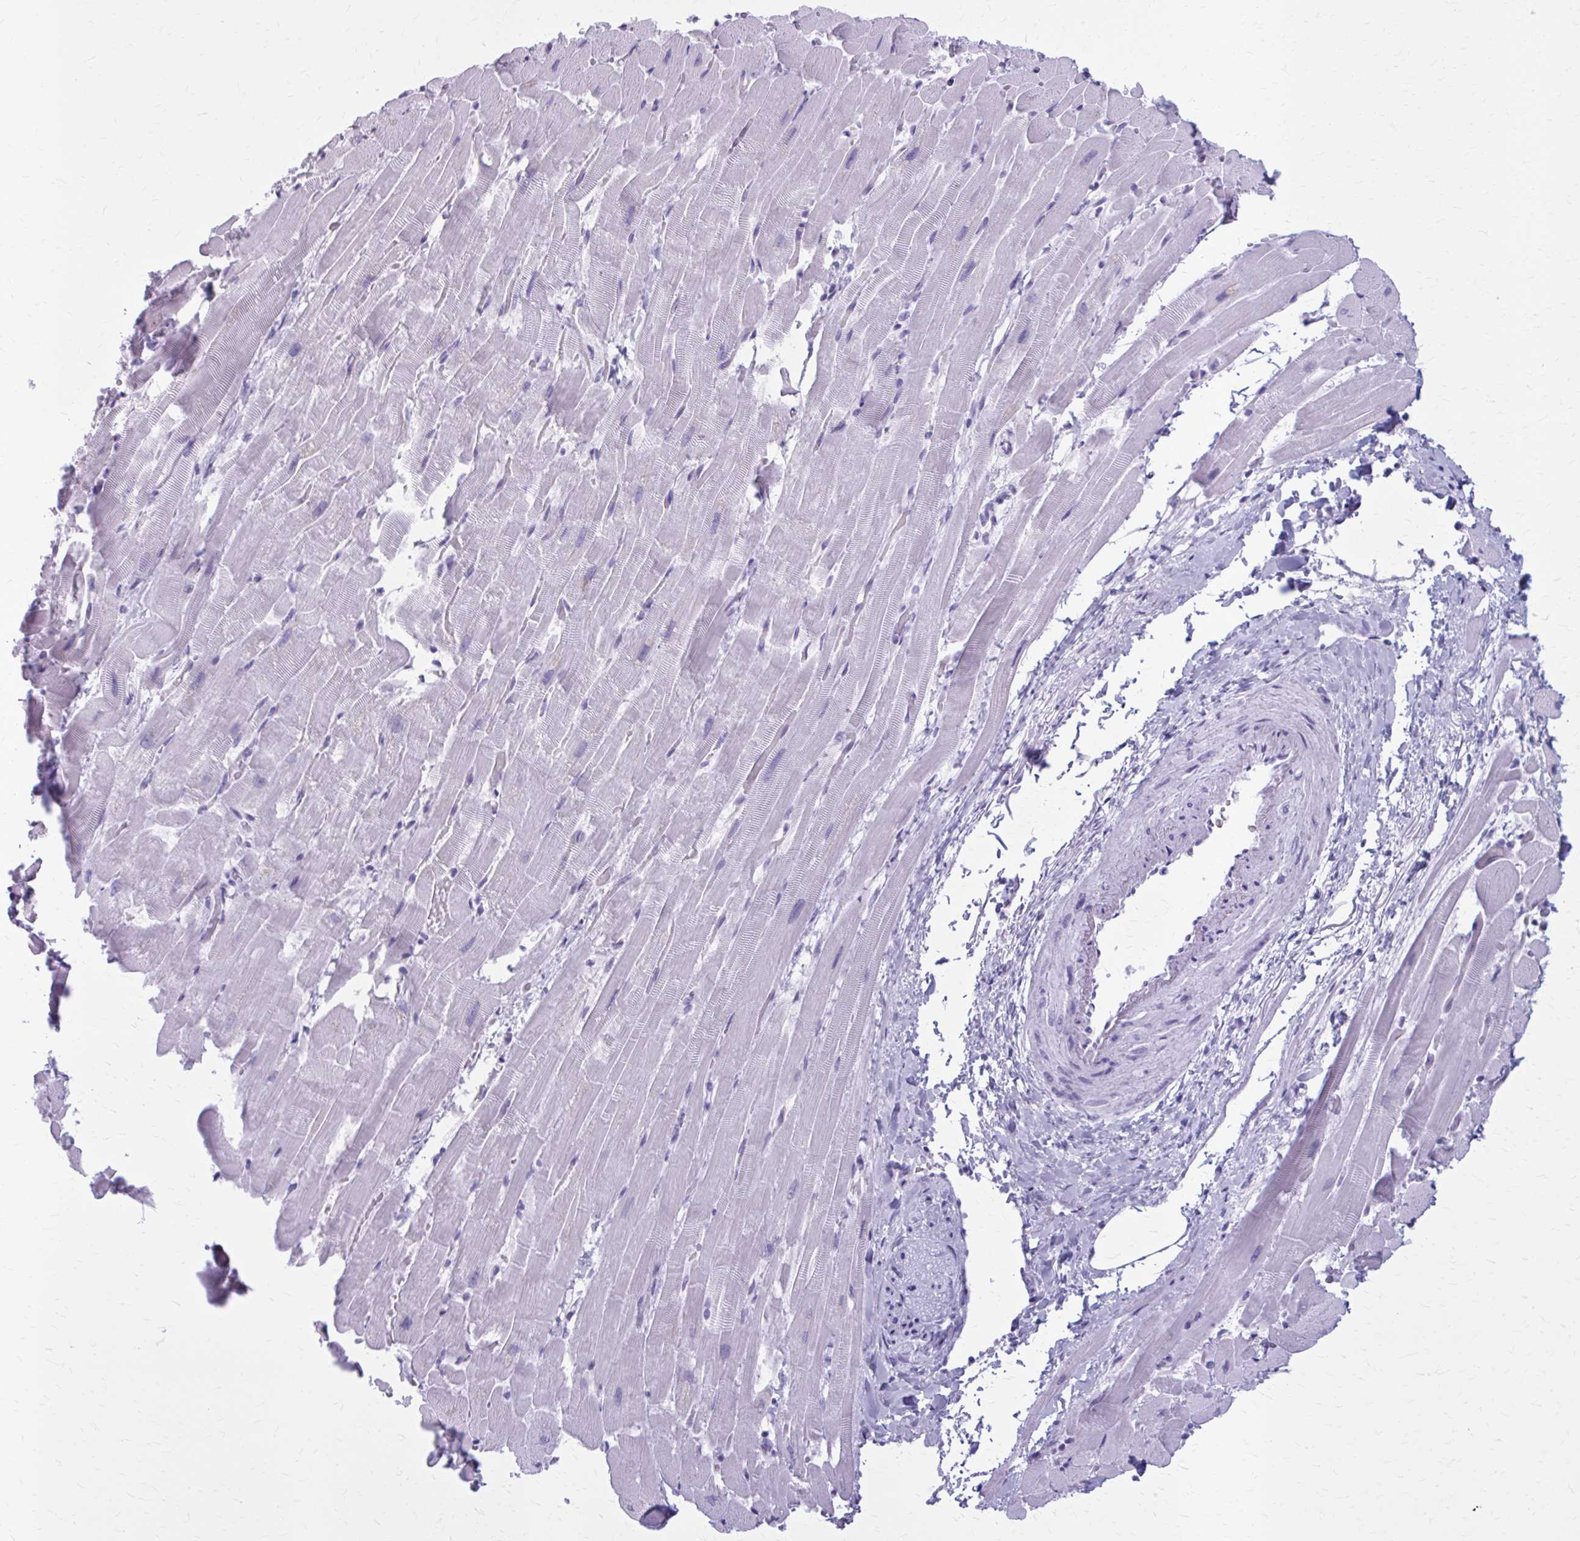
{"staining": {"intensity": "negative", "quantity": "none", "location": "none"}, "tissue": "heart muscle", "cell_type": "Cardiomyocytes", "image_type": "normal", "snomed": [{"axis": "morphology", "description": "Normal tissue, NOS"}, {"axis": "topography", "description": "Heart"}], "caption": "Histopathology image shows no protein staining in cardiomyocytes of benign heart muscle. Brightfield microscopy of immunohistochemistry stained with DAB (brown) and hematoxylin (blue), captured at high magnification.", "gene": "ZDHHC7", "patient": {"sex": "male", "age": 37}}